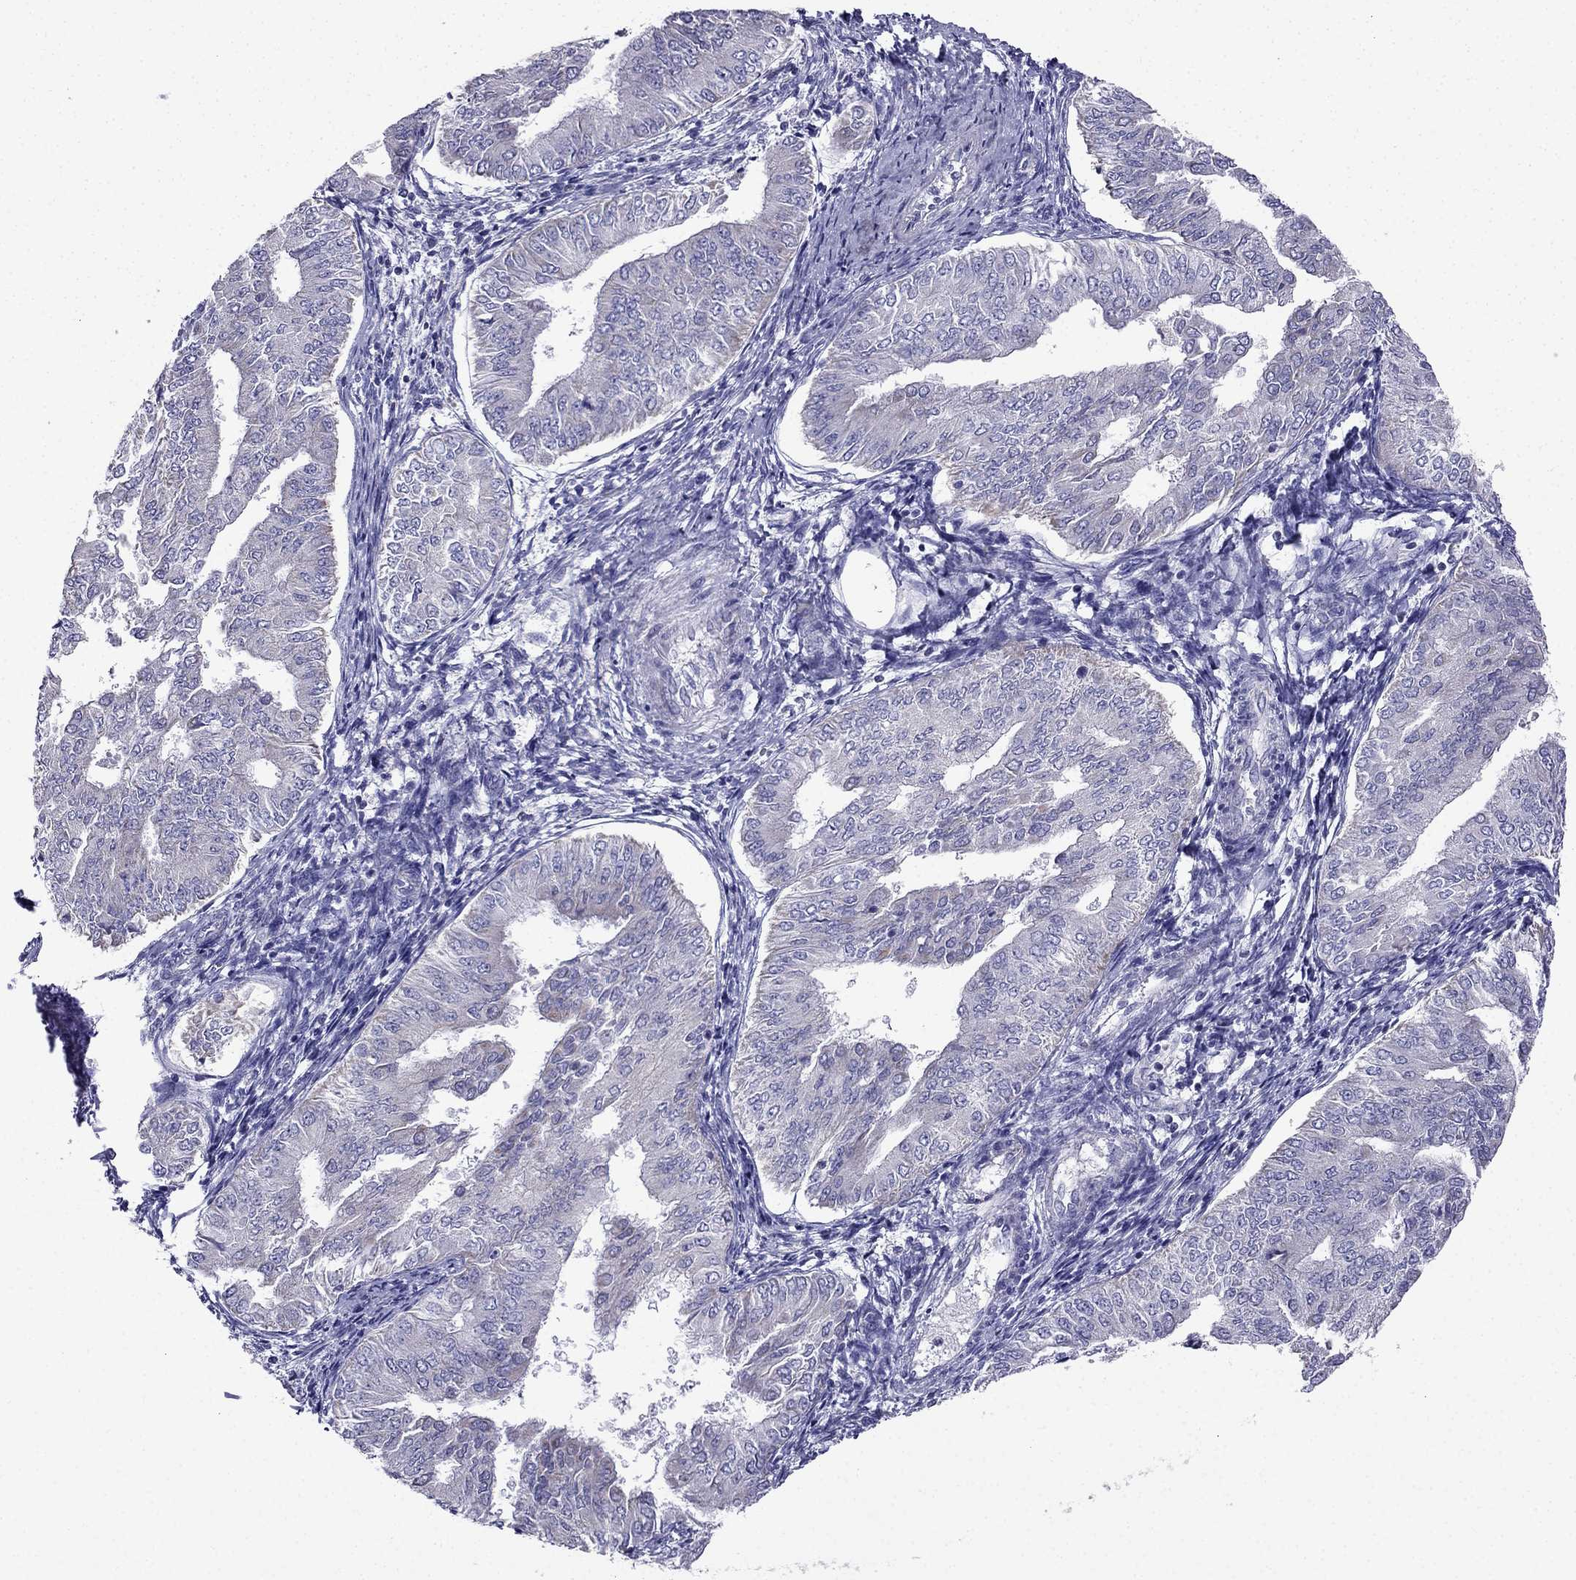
{"staining": {"intensity": "negative", "quantity": "none", "location": "none"}, "tissue": "endometrial cancer", "cell_type": "Tumor cells", "image_type": "cancer", "snomed": [{"axis": "morphology", "description": "Adenocarcinoma, NOS"}, {"axis": "topography", "description": "Endometrium"}], "caption": "Tumor cells are negative for protein expression in human adenocarcinoma (endometrial).", "gene": "KIF5A", "patient": {"sex": "female", "age": 53}}